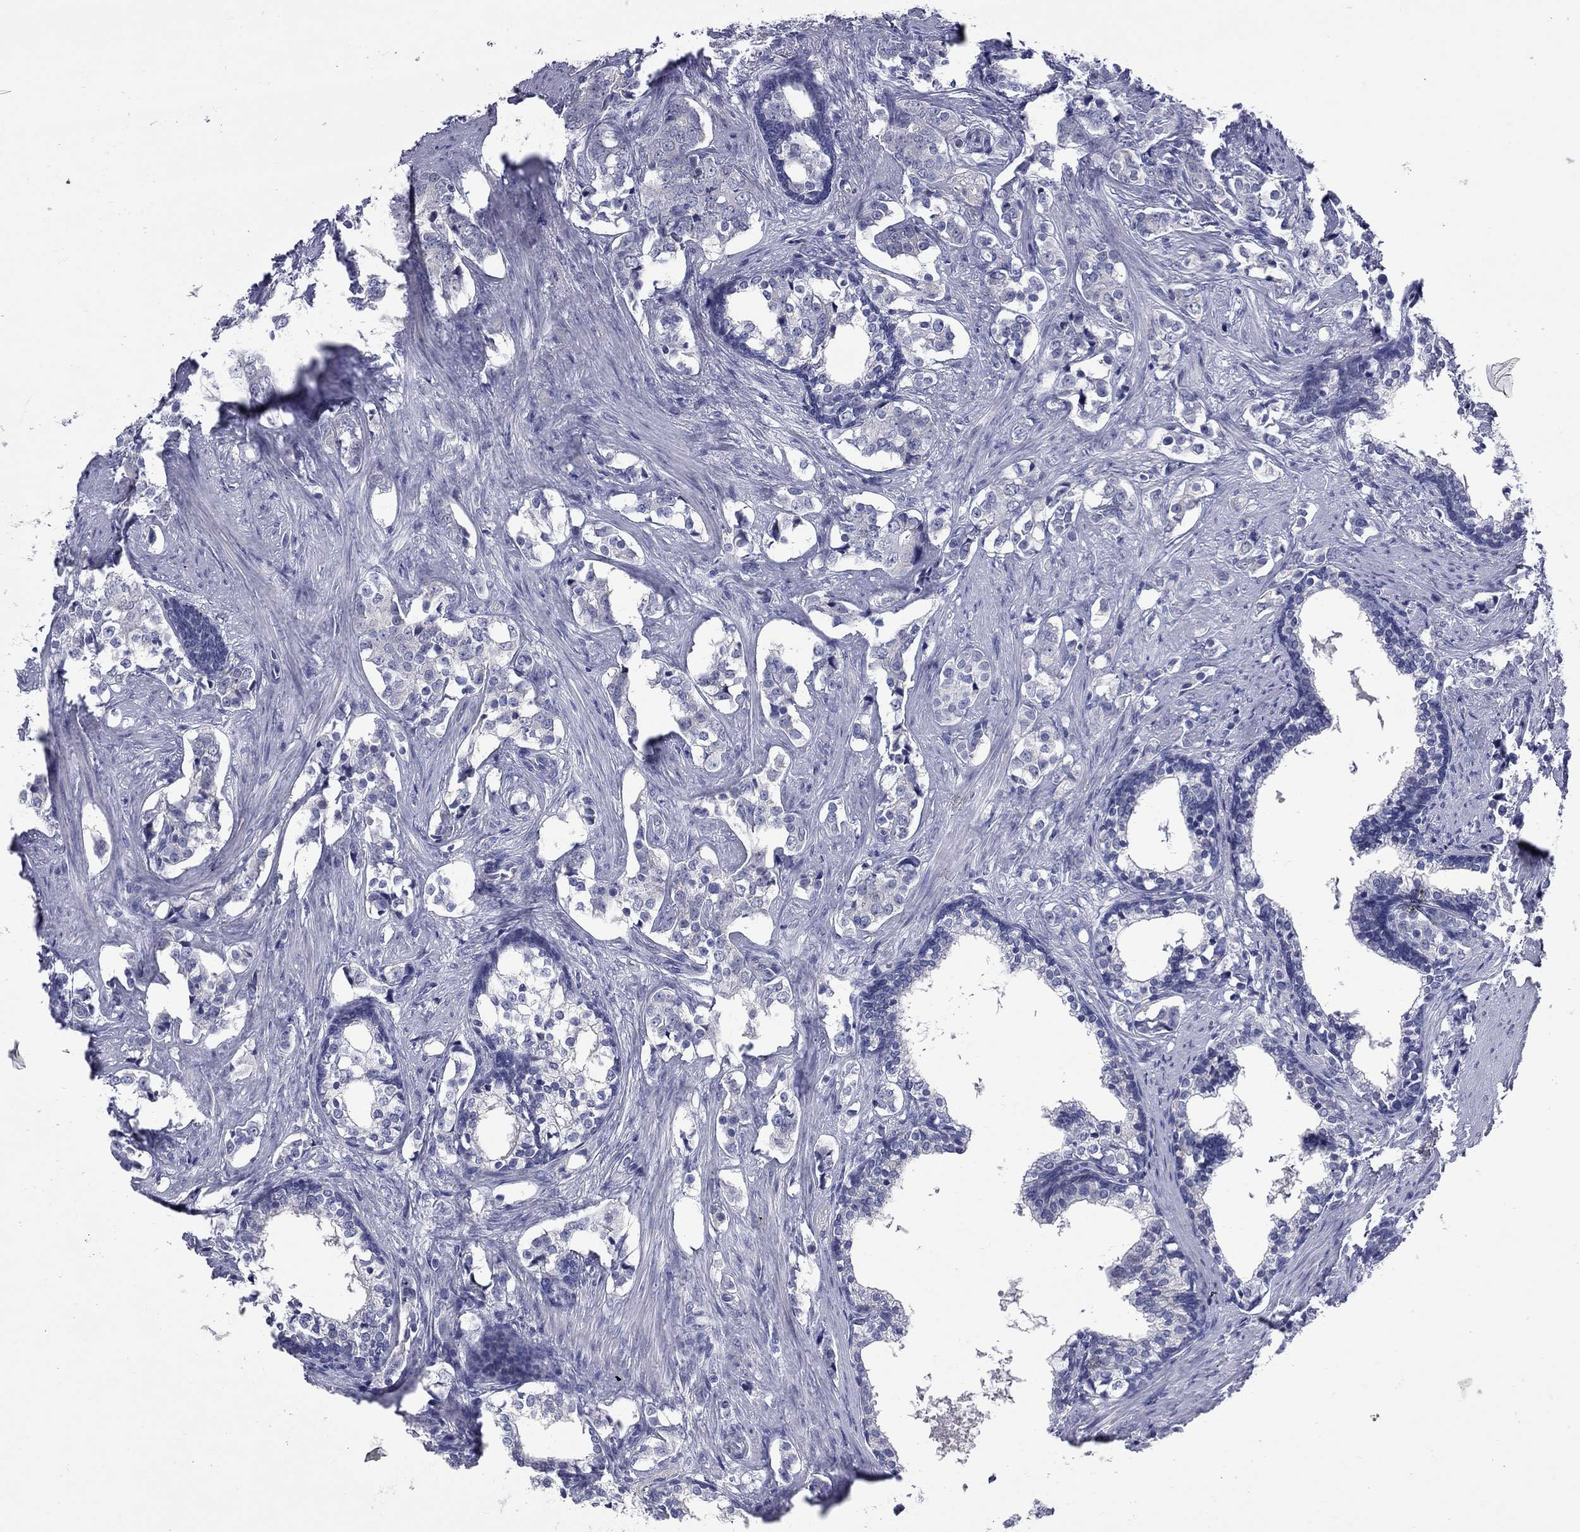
{"staining": {"intensity": "negative", "quantity": "none", "location": "none"}, "tissue": "prostate cancer", "cell_type": "Tumor cells", "image_type": "cancer", "snomed": [{"axis": "morphology", "description": "Adenocarcinoma, NOS"}, {"axis": "topography", "description": "Prostate and seminal vesicle, NOS"}], "caption": "Tumor cells are negative for protein expression in human prostate cancer.", "gene": "UNC119B", "patient": {"sex": "male", "age": 63}}